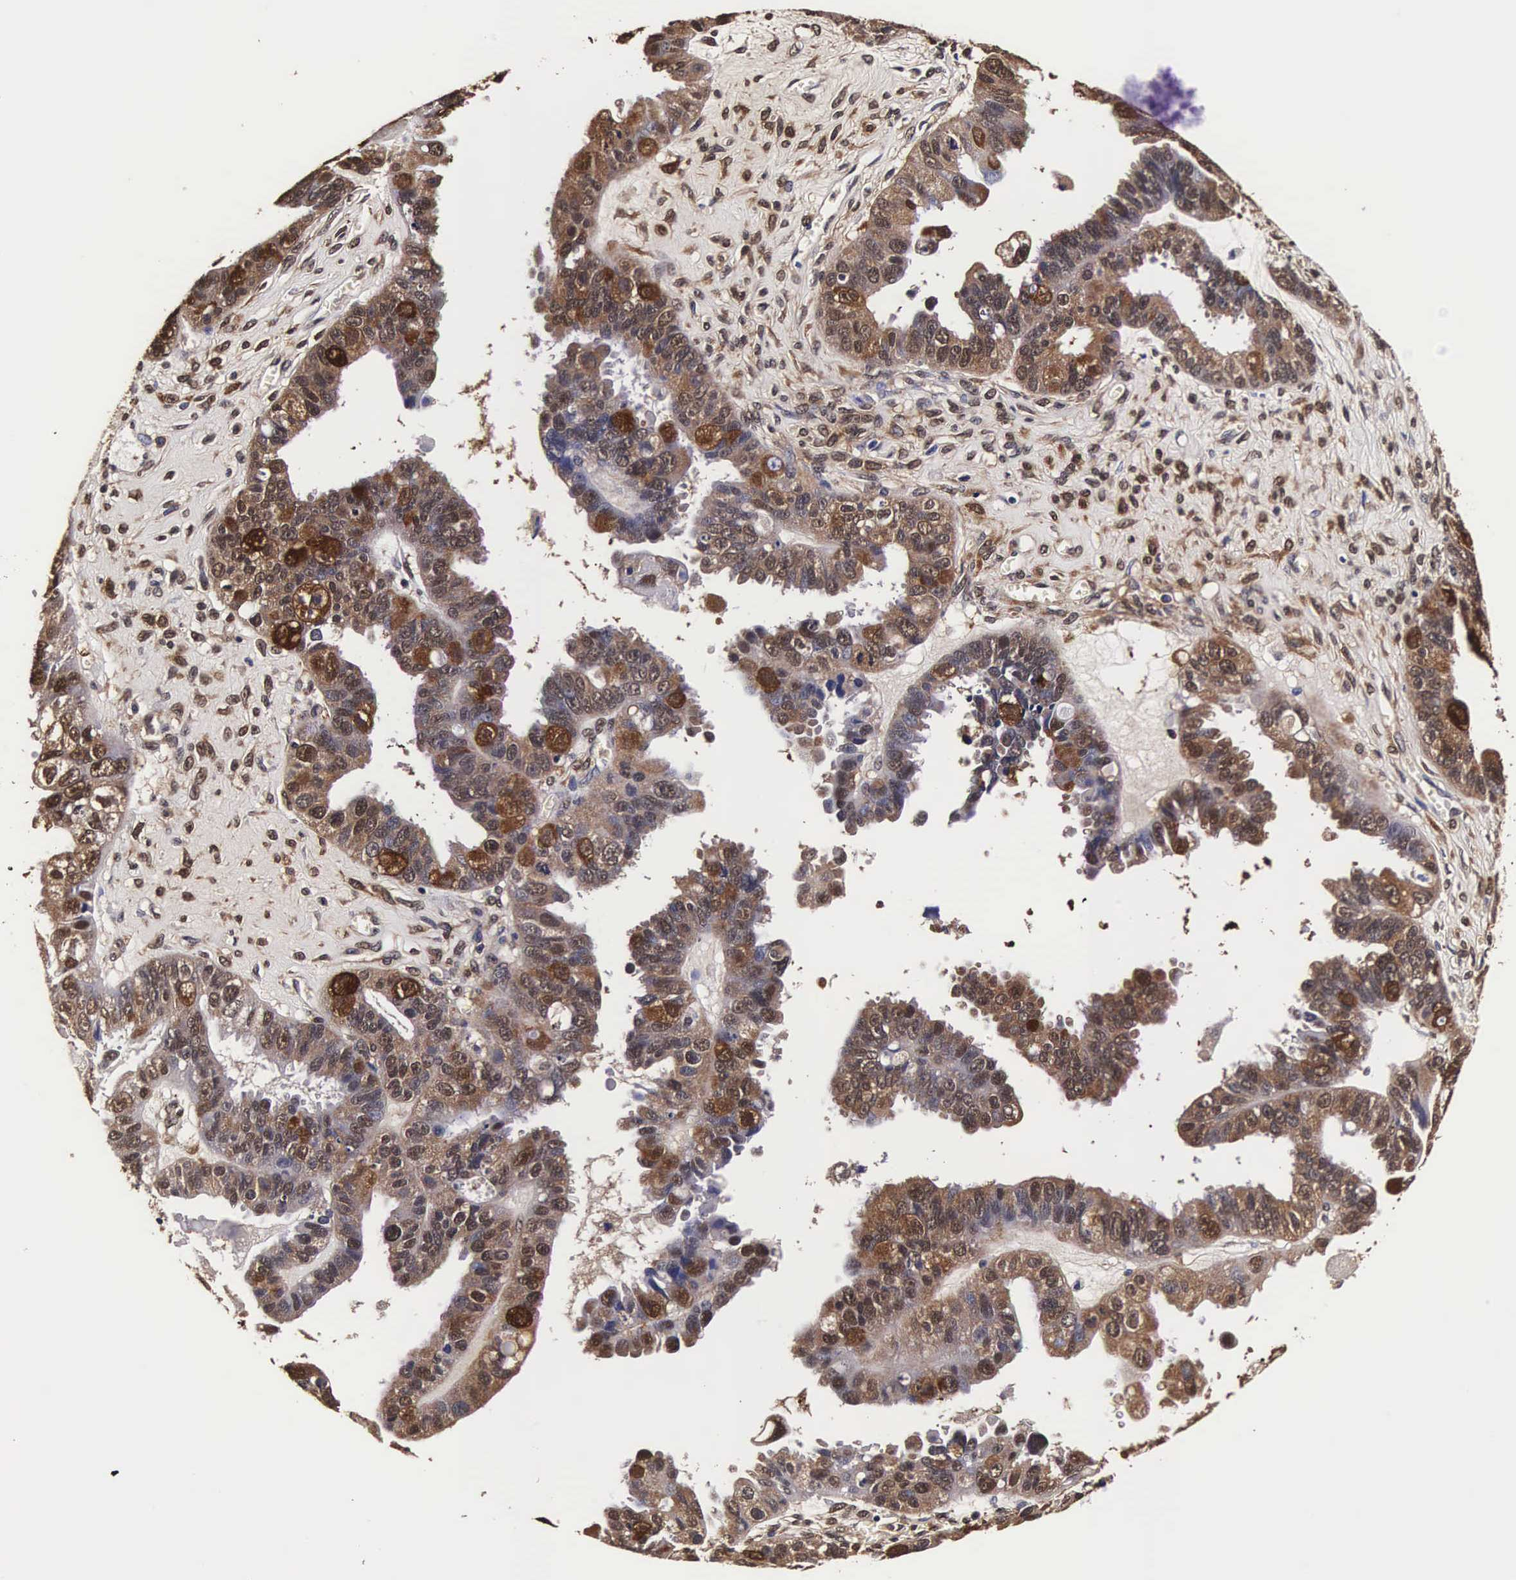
{"staining": {"intensity": "moderate", "quantity": ">75%", "location": "cytoplasmic/membranous,nuclear"}, "tissue": "ovarian cancer", "cell_type": "Tumor cells", "image_type": "cancer", "snomed": [{"axis": "morphology", "description": "Carcinoma, endometroid"}, {"axis": "topography", "description": "Ovary"}], "caption": "Ovarian cancer tissue shows moderate cytoplasmic/membranous and nuclear staining in approximately >75% of tumor cells", "gene": "TECPR2", "patient": {"sex": "female", "age": 85}}